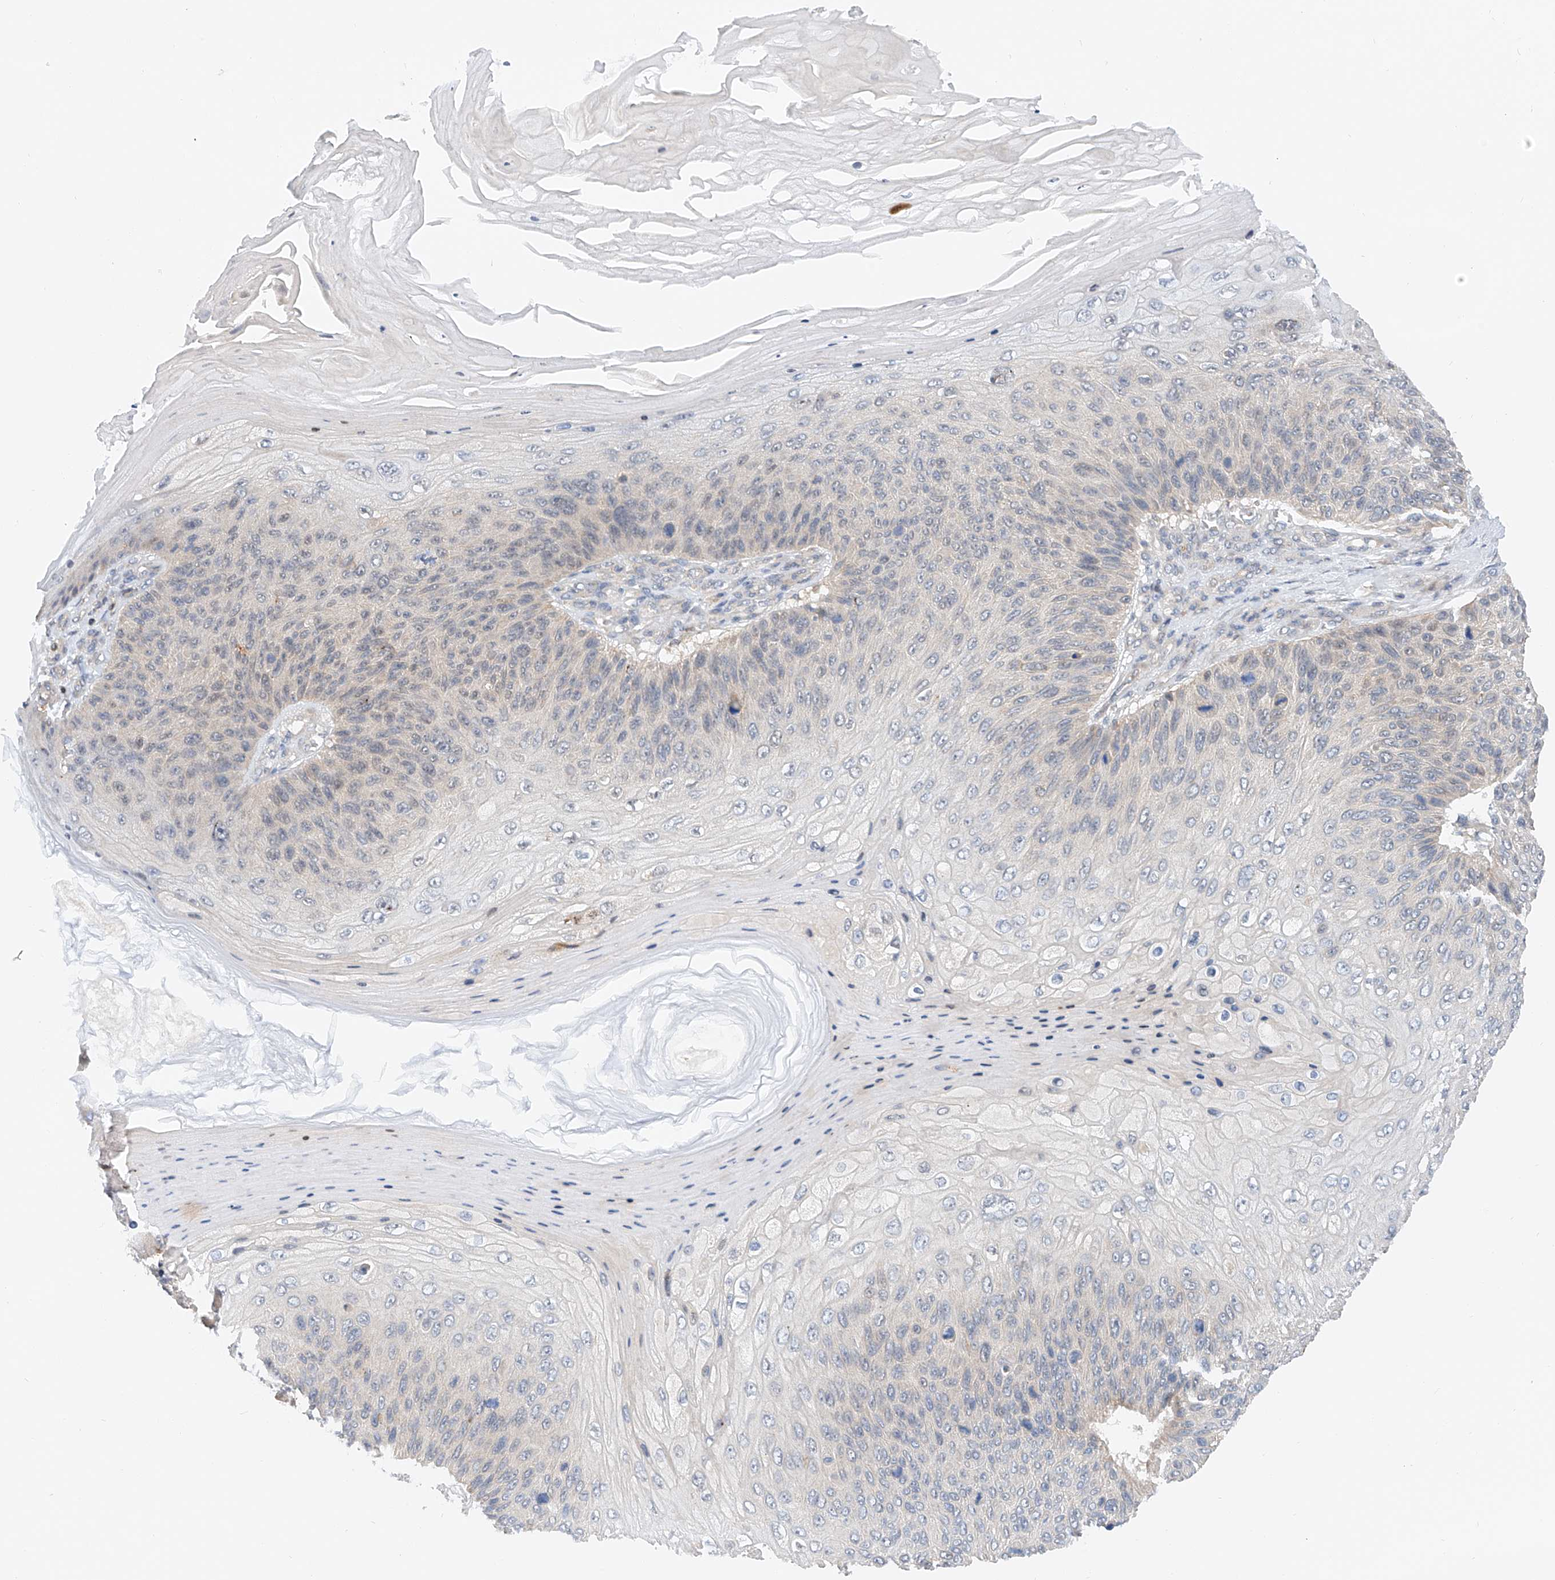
{"staining": {"intensity": "negative", "quantity": "none", "location": "none"}, "tissue": "skin cancer", "cell_type": "Tumor cells", "image_type": "cancer", "snomed": [{"axis": "morphology", "description": "Squamous cell carcinoma, NOS"}, {"axis": "topography", "description": "Skin"}], "caption": "High power microscopy image of an IHC histopathology image of squamous cell carcinoma (skin), revealing no significant expression in tumor cells. Nuclei are stained in blue.", "gene": "MFN2", "patient": {"sex": "female", "age": 88}}